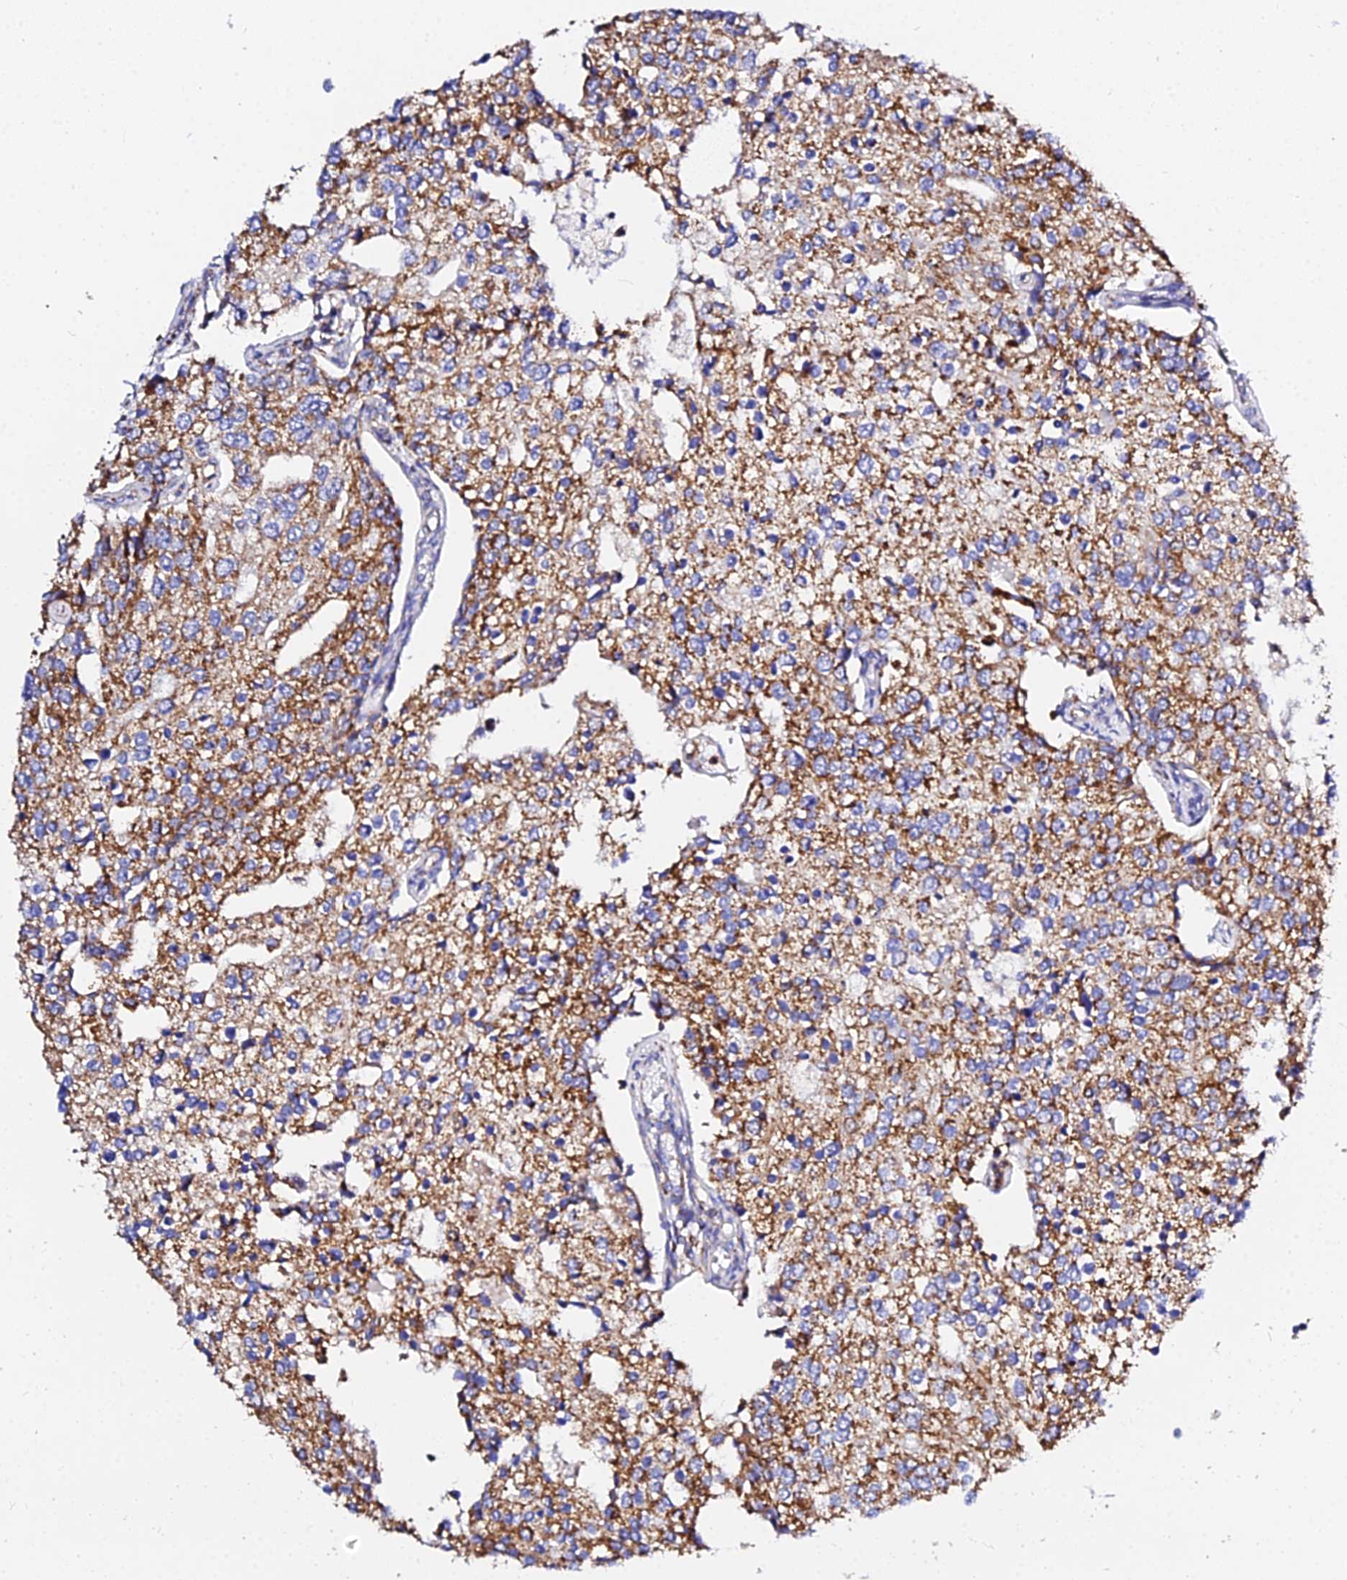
{"staining": {"intensity": "moderate", "quantity": ">75%", "location": "cytoplasmic/membranous"}, "tissue": "prostate cancer", "cell_type": "Tumor cells", "image_type": "cancer", "snomed": [{"axis": "morphology", "description": "Adenocarcinoma, High grade"}, {"axis": "topography", "description": "Prostate"}], "caption": "Immunohistochemical staining of high-grade adenocarcinoma (prostate) shows medium levels of moderate cytoplasmic/membranous positivity in about >75% of tumor cells.", "gene": "ZNF573", "patient": {"sex": "male", "age": 62}}